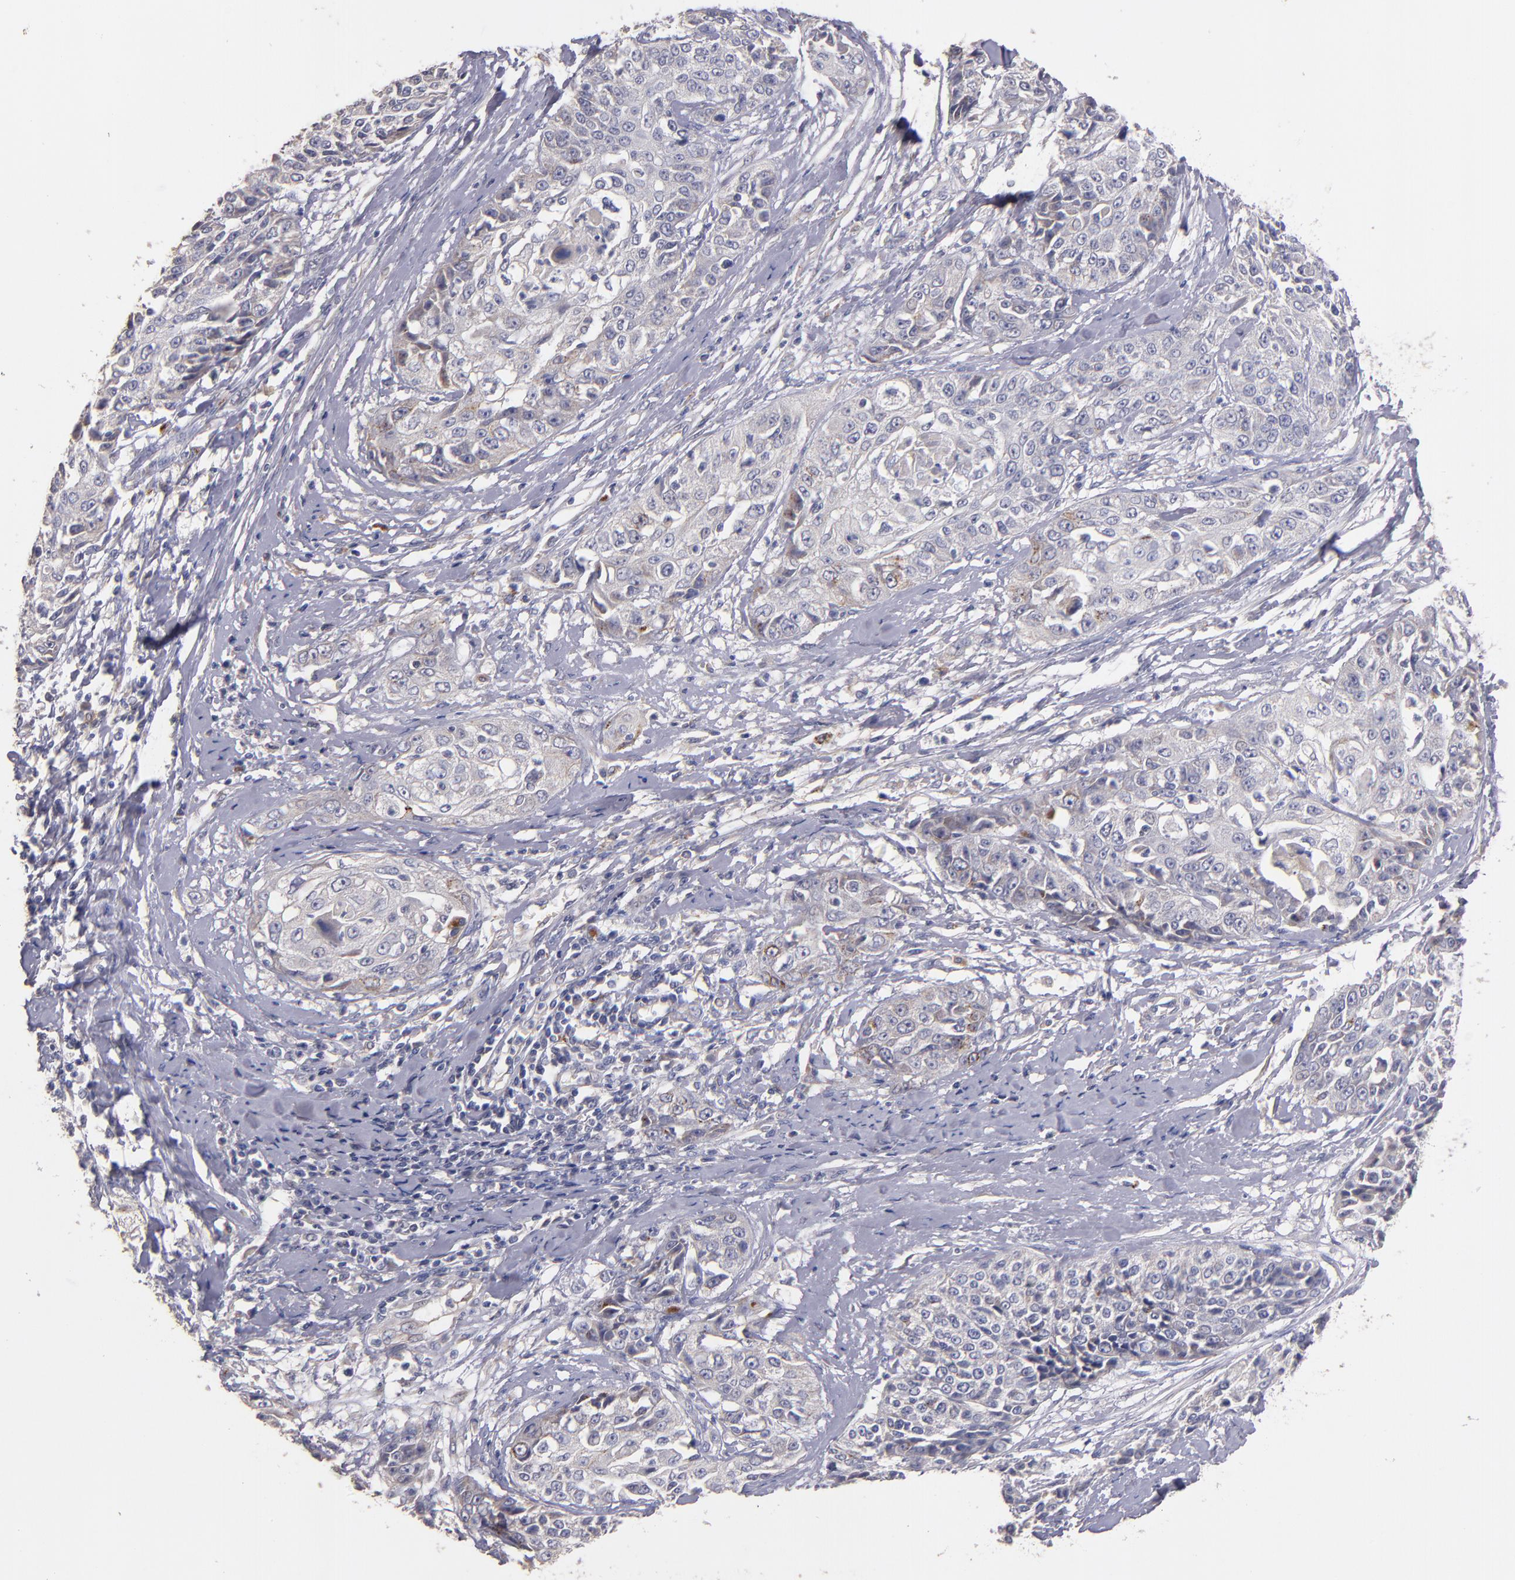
{"staining": {"intensity": "weak", "quantity": "25%-75%", "location": "cytoplasmic/membranous"}, "tissue": "cervical cancer", "cell_type": "Tumor cells", "image_type": "cancer", "snomed": [{"axis": "morphology", "description": "Squamous cell carcinoma, NOS"}, {"axis": "topography", "description": "Cervix"}], "caption": "Protein expression analysis of squamous cell carcinoma (cervical) demonstrates weak cytoplasmic/membranous positivity in about 25%-75% of tumor cells. (Stains: DAB (3,3'-diaminobenzidine) in brown, nuclei in blue, Microscopy: brightfield microscopy at high magnification).", "gene": "MAGEE1", "patient": {"sex": "female", "age": 64}}